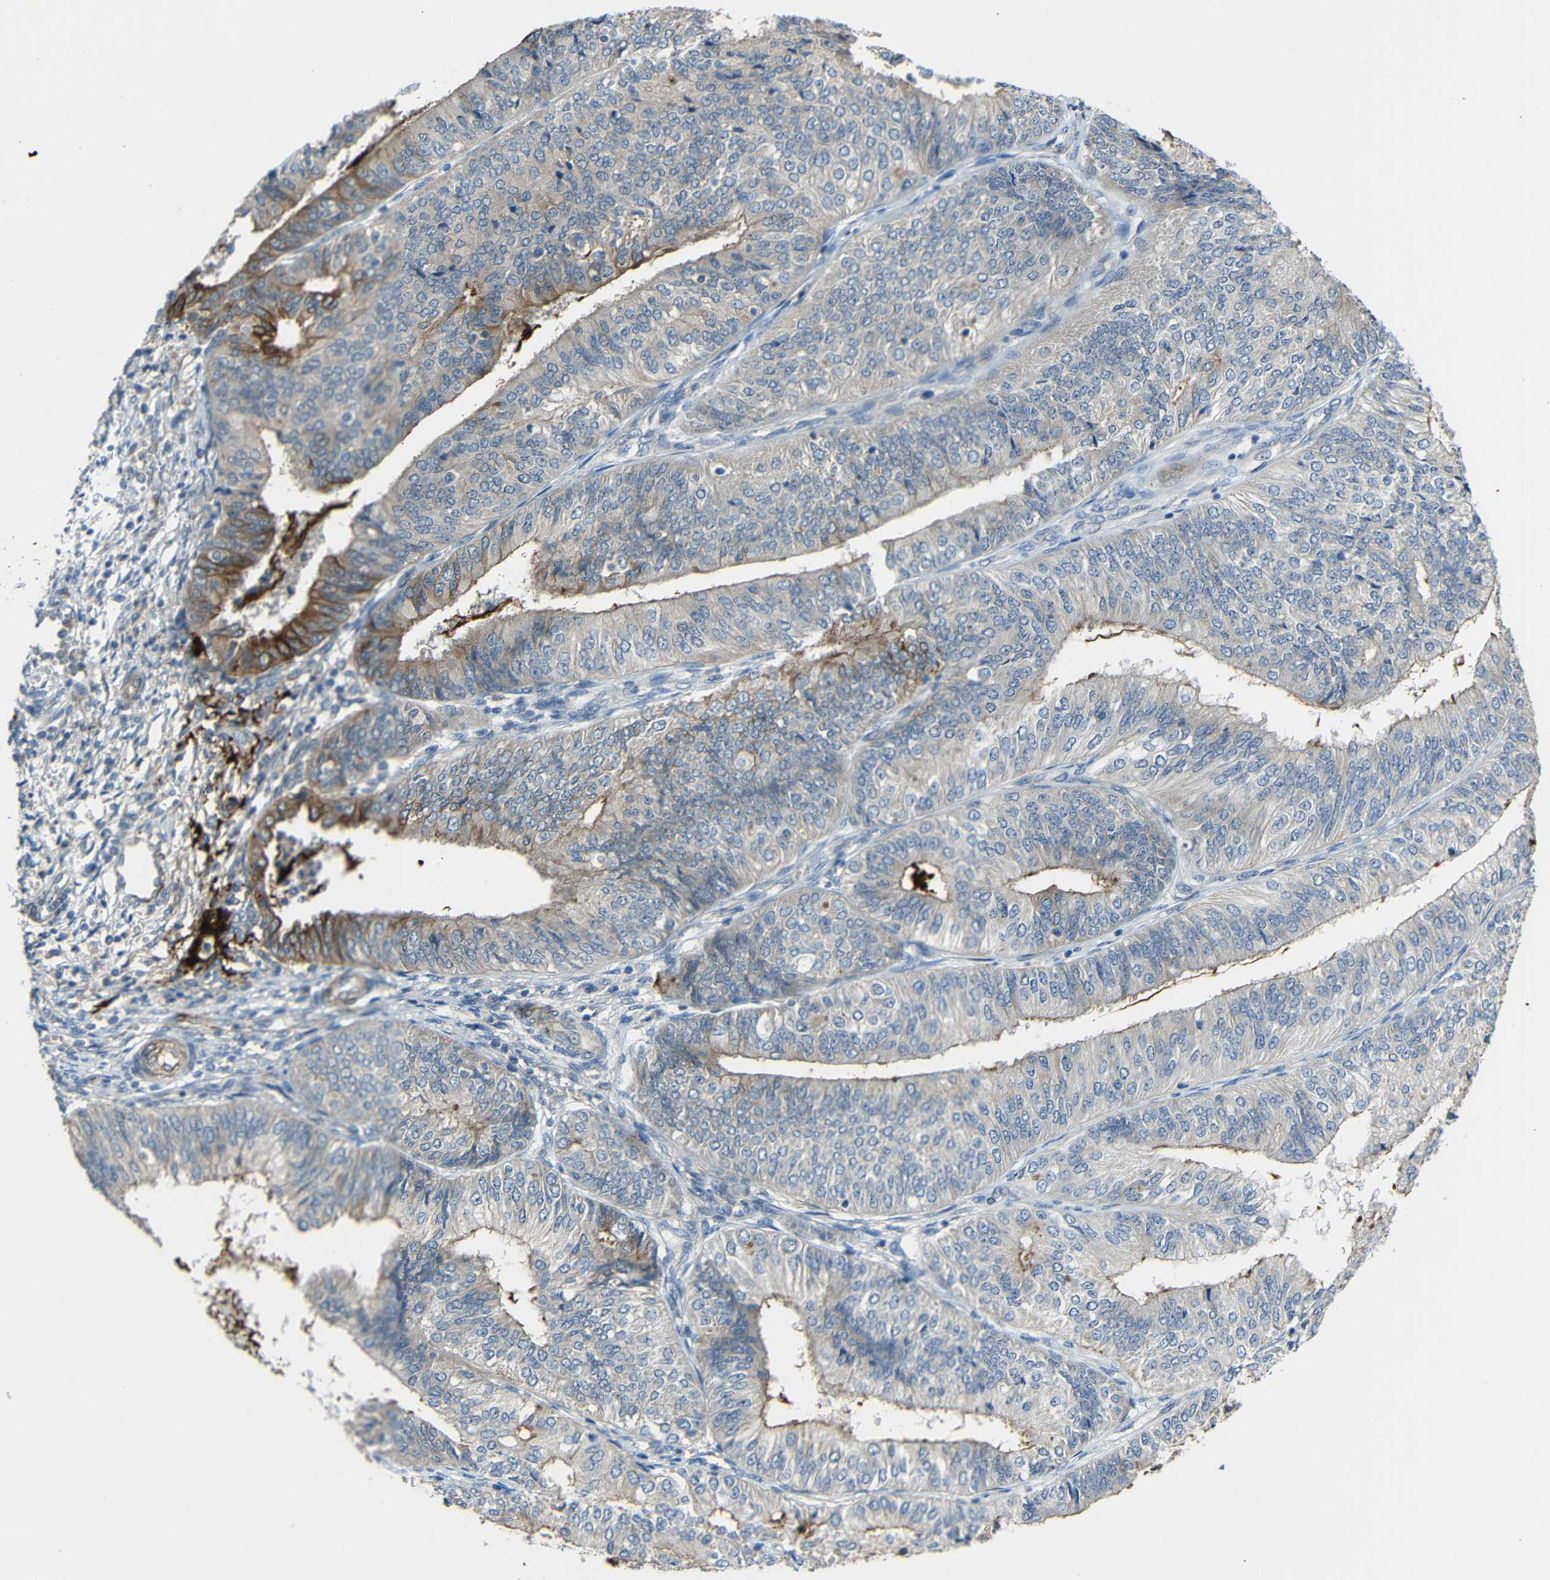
{"staining": {"intensity": "strong", "quantity": "<25%", "location": "cytoplasmic/membranous"}, "tissue": "endometrial cancer", "cell_type": "Tumor cells", "image_type": "cancer", "snomed": [{"axis": "morphology", "description": "Adenocarcinoma, NOS"}, {"axis": "topography", "description": "Endometrium"}], "caption": "A brown stain shows strong cytoplasmic/membranous positivity of a protein in adenocarcinoma (endometrial) tumor cells.", "gene": "DCLK1", "patient": {"sex": "female", "age": 58}}